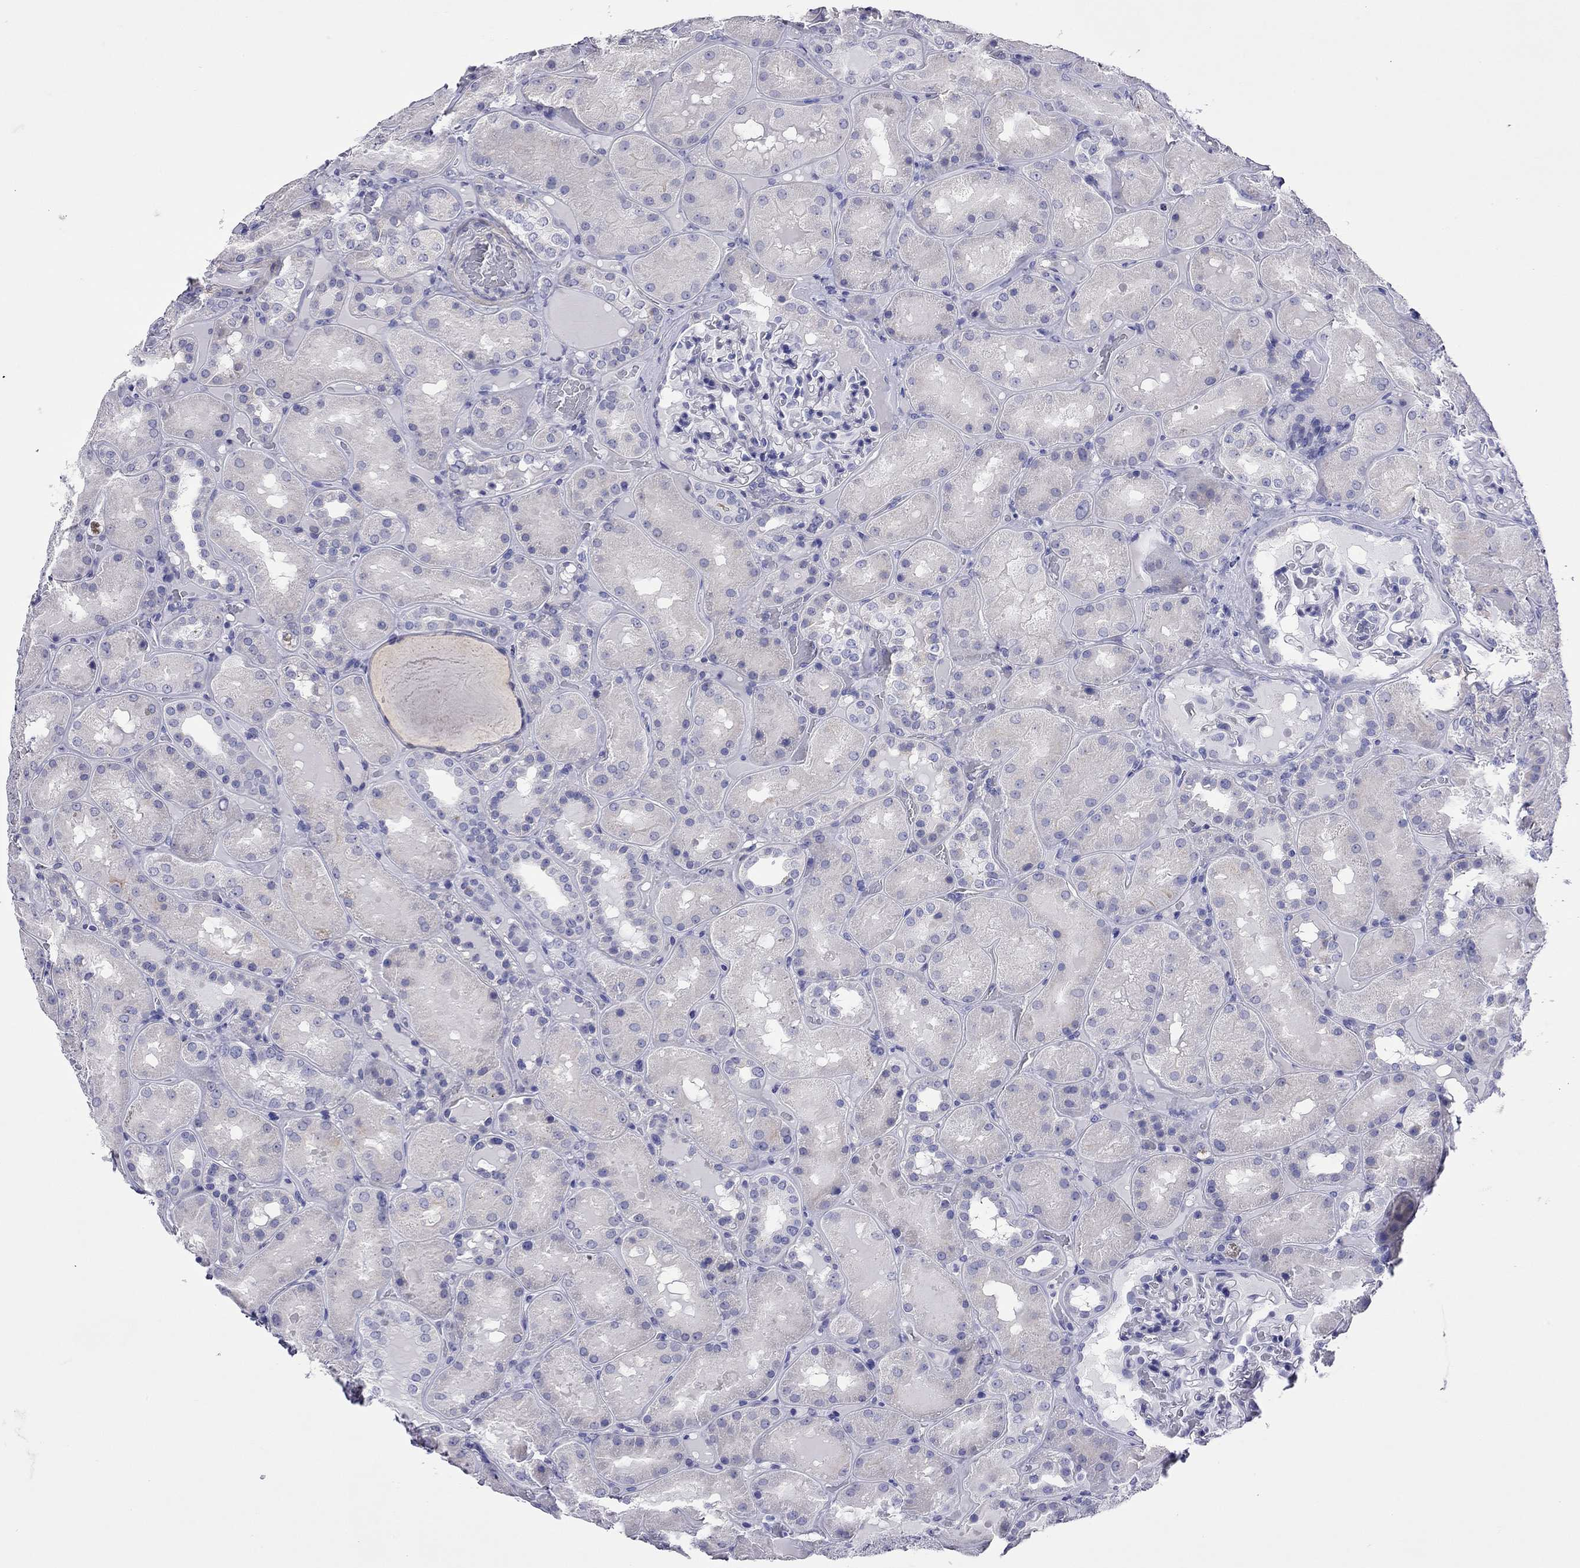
{"staining": {"intensity": "negative", "quantity": "none", "location": "none"}, "tissue": "kidney", "cell_type": "Cells in glomeruli", "image_type": "normal", "snomed": [{"axis": "morphology", "description": "Normal tissue, NOS"}, {"axis": "topography", "description": "Kidney"}], "caption": "An immunohistochemistry histopathology image of normal kidney is shown. There is no staining in cells in glomeruli of kidney. (DAB (3,3'-diaminobenzidine) IHC, high magnification).", "gene": "KIAA2012", "patient": {"sex": "male", "age": 73}}